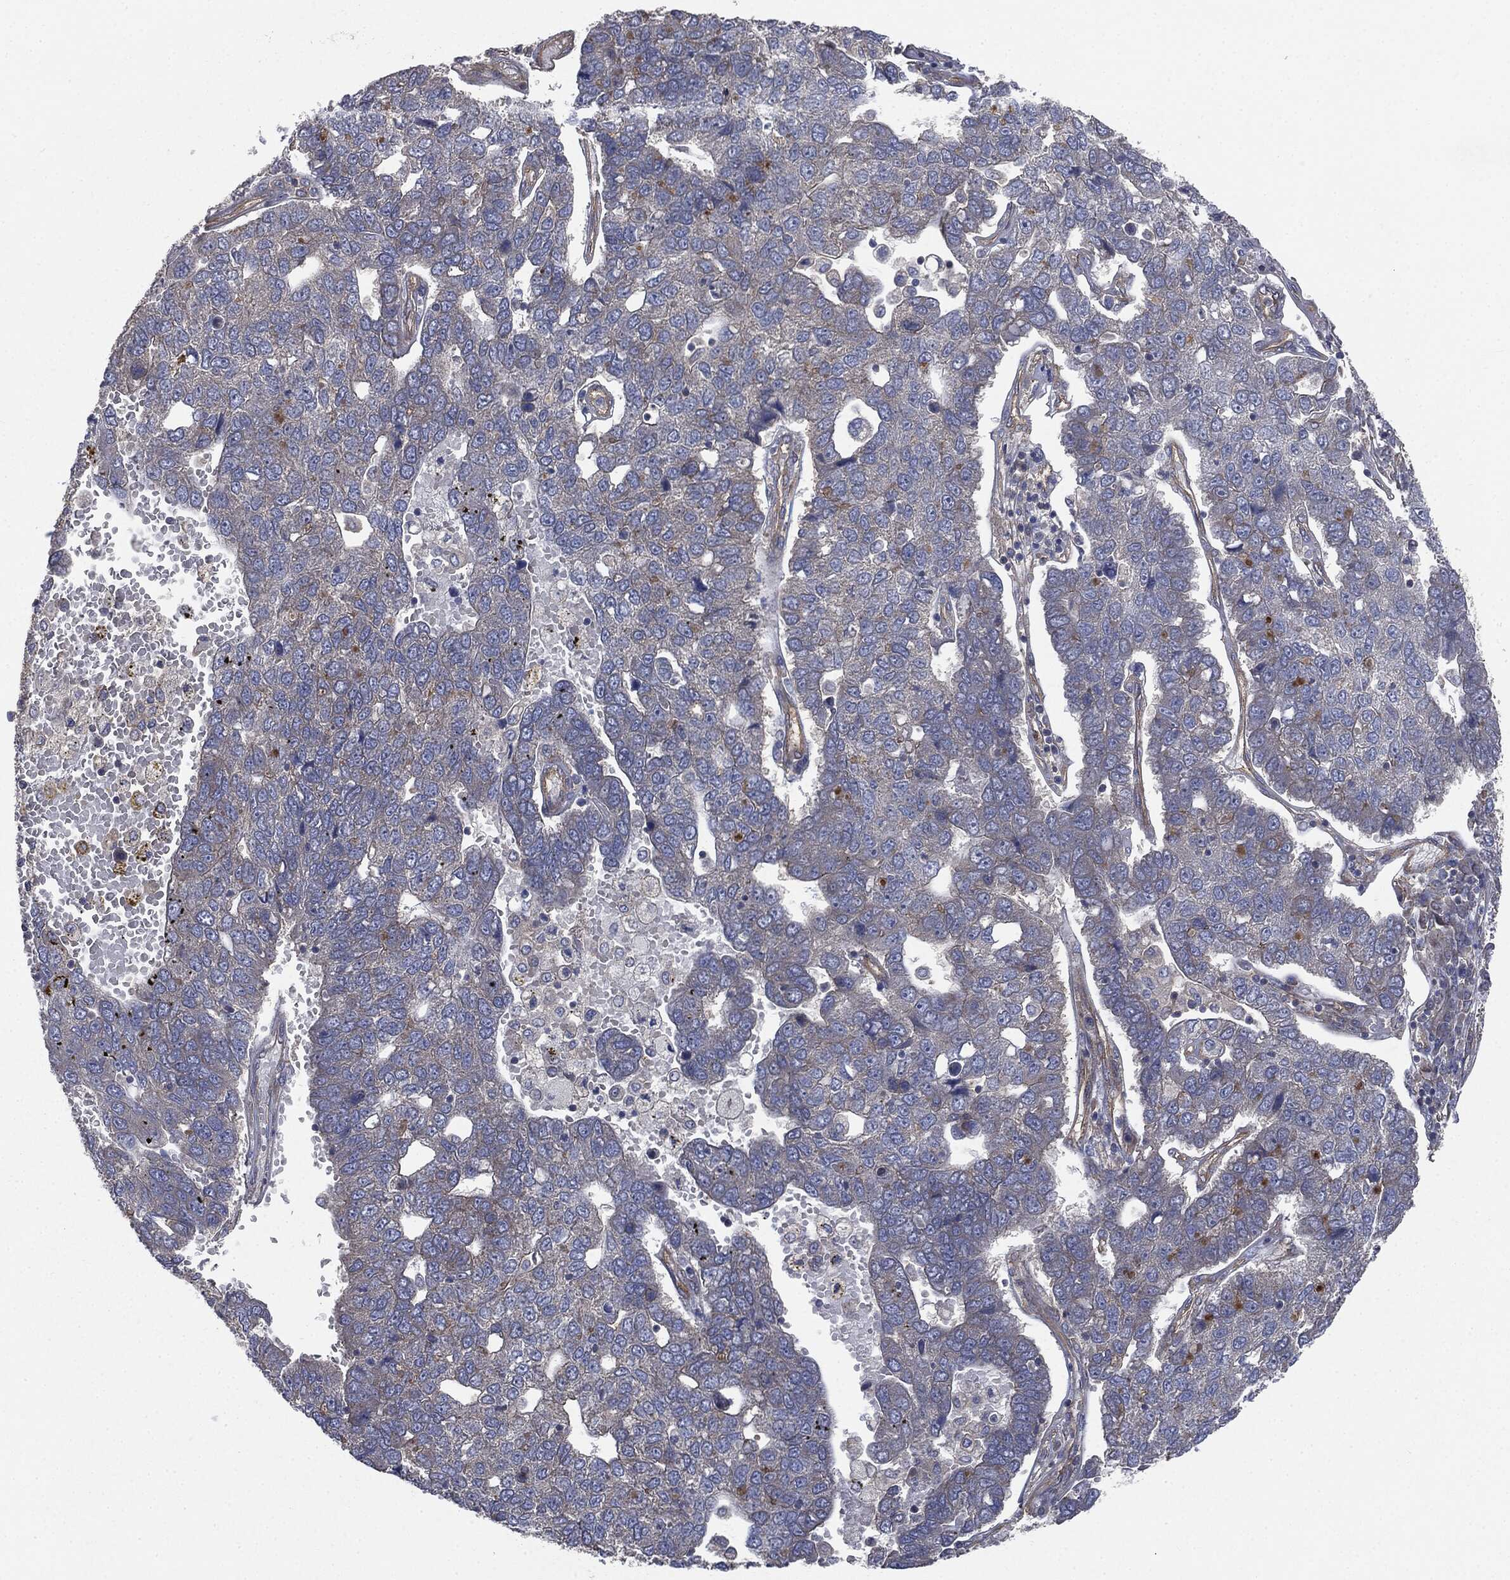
{"staining": {"intensity": "negative", "quantity": "none", "location": "none"}, "tissue": "pancreatic cancer", "cell_type": "Tumor cells", "image_type": "cancer", "snomed": [{"axis": "morphology", "description": "Adenocarcinoma, NOS"}, {"axis": "topography", "description": "Pancreas"}], "caption": "This histopathology image is of pancreatic cancer (adenocarcinoma) stained with IHC to label a protein in brown with the nuclei are counter-stained blue. There is no staining in tumor cells.", "gene": "EPS15L1", "patient": {"sex": "female", "age": 61}}